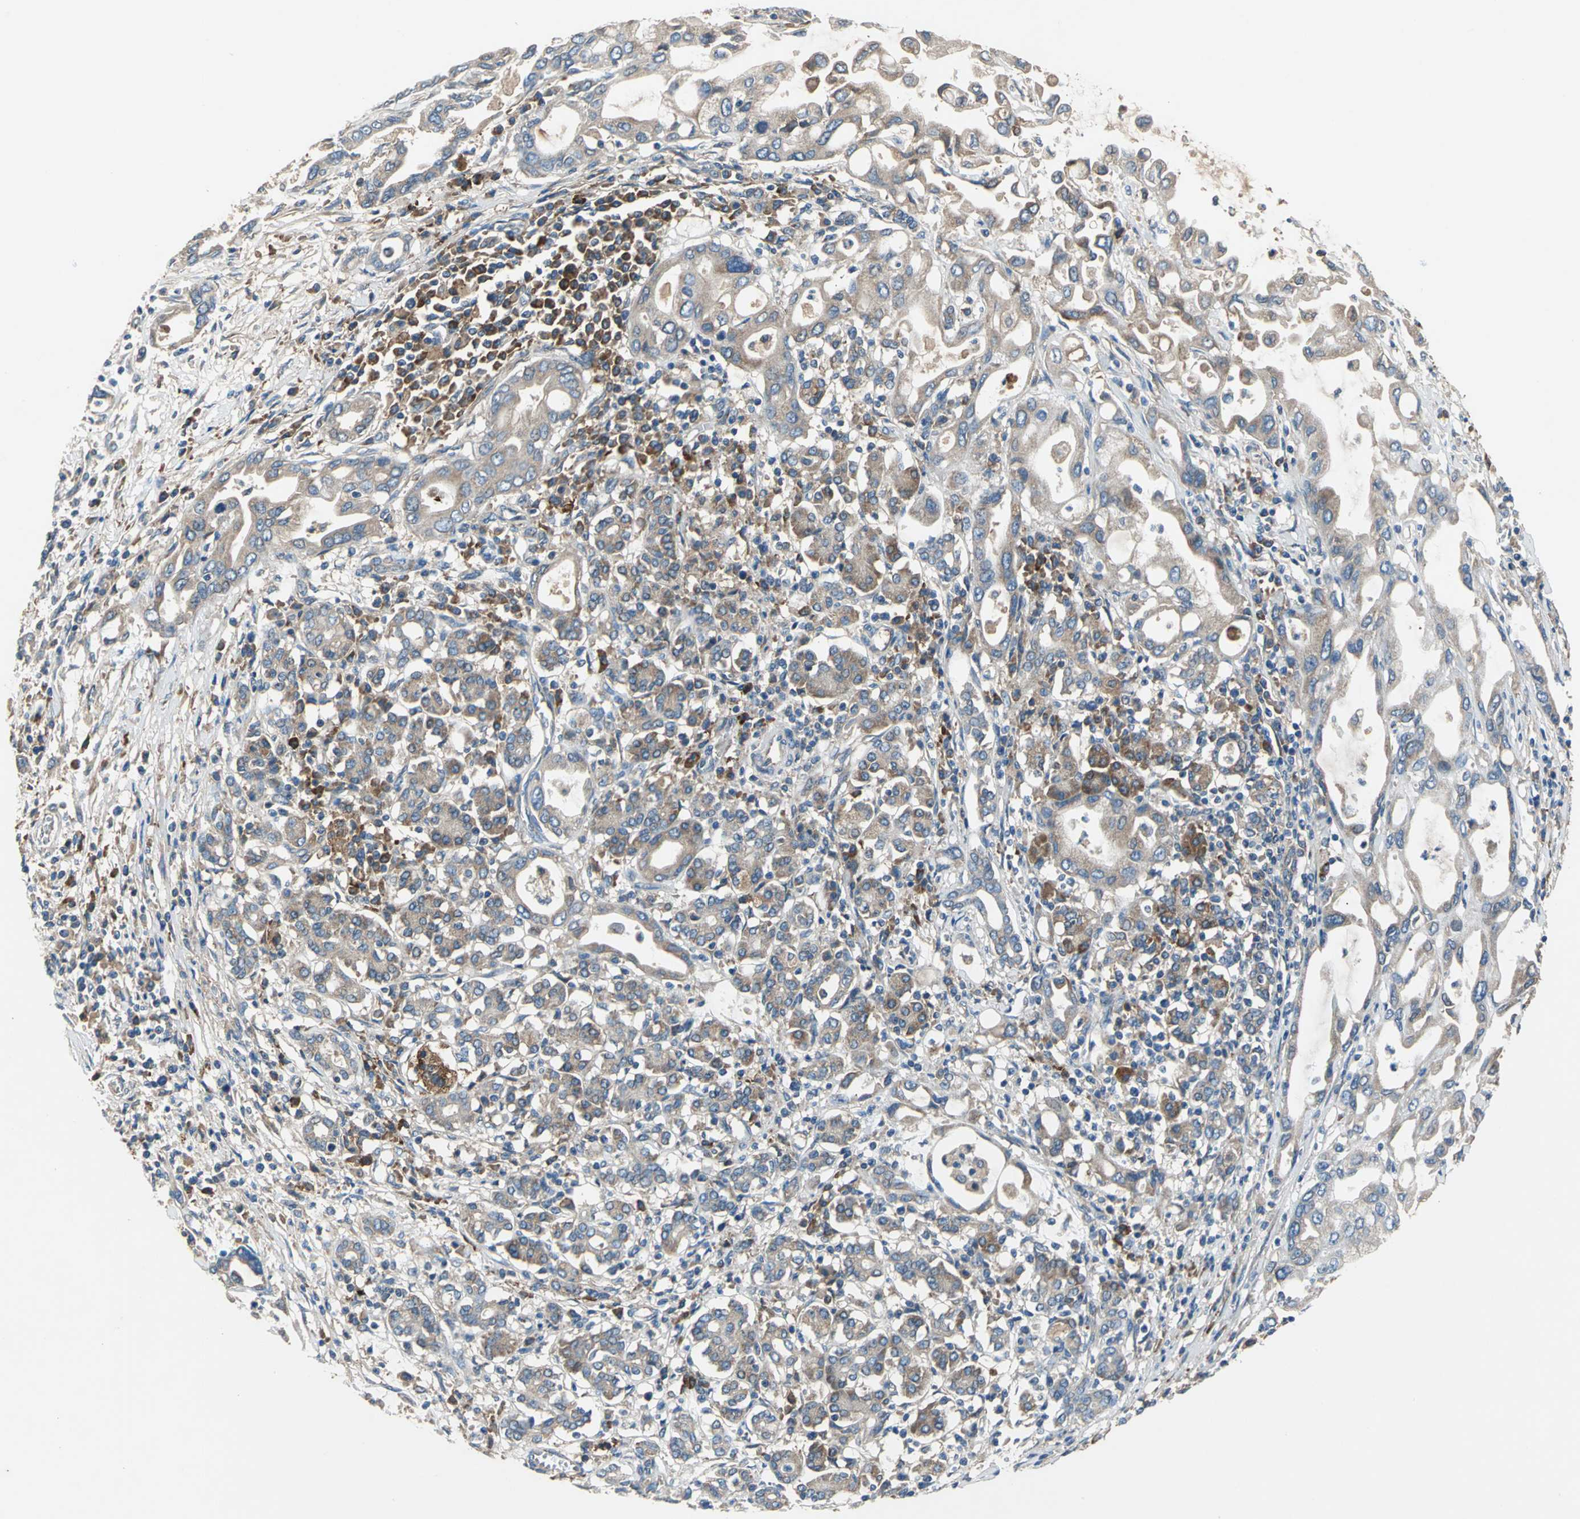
{"staining": {"intensity": "moderate", "quantity": ">75%", "location": "cytoplasmic/membranous"}, "tissue": "pancreatic cancer", "cell_type": "Tumor cells", "image_type": "cancer", "snomed": [{"axis": "morphology", "description": "Adenocarcinoma, NOS"}, {"axis": "topography", "description": "Pancreas"}], "caption": "IHC (DAB) staining of human pancreatic cancer (adenocarcinoma) demonstrates moderate cytoplasmic/membranous protein expression in about >75% of tumor cells.", "gene": "HEPH", "patient": {"sex": "female", "age": 57}}